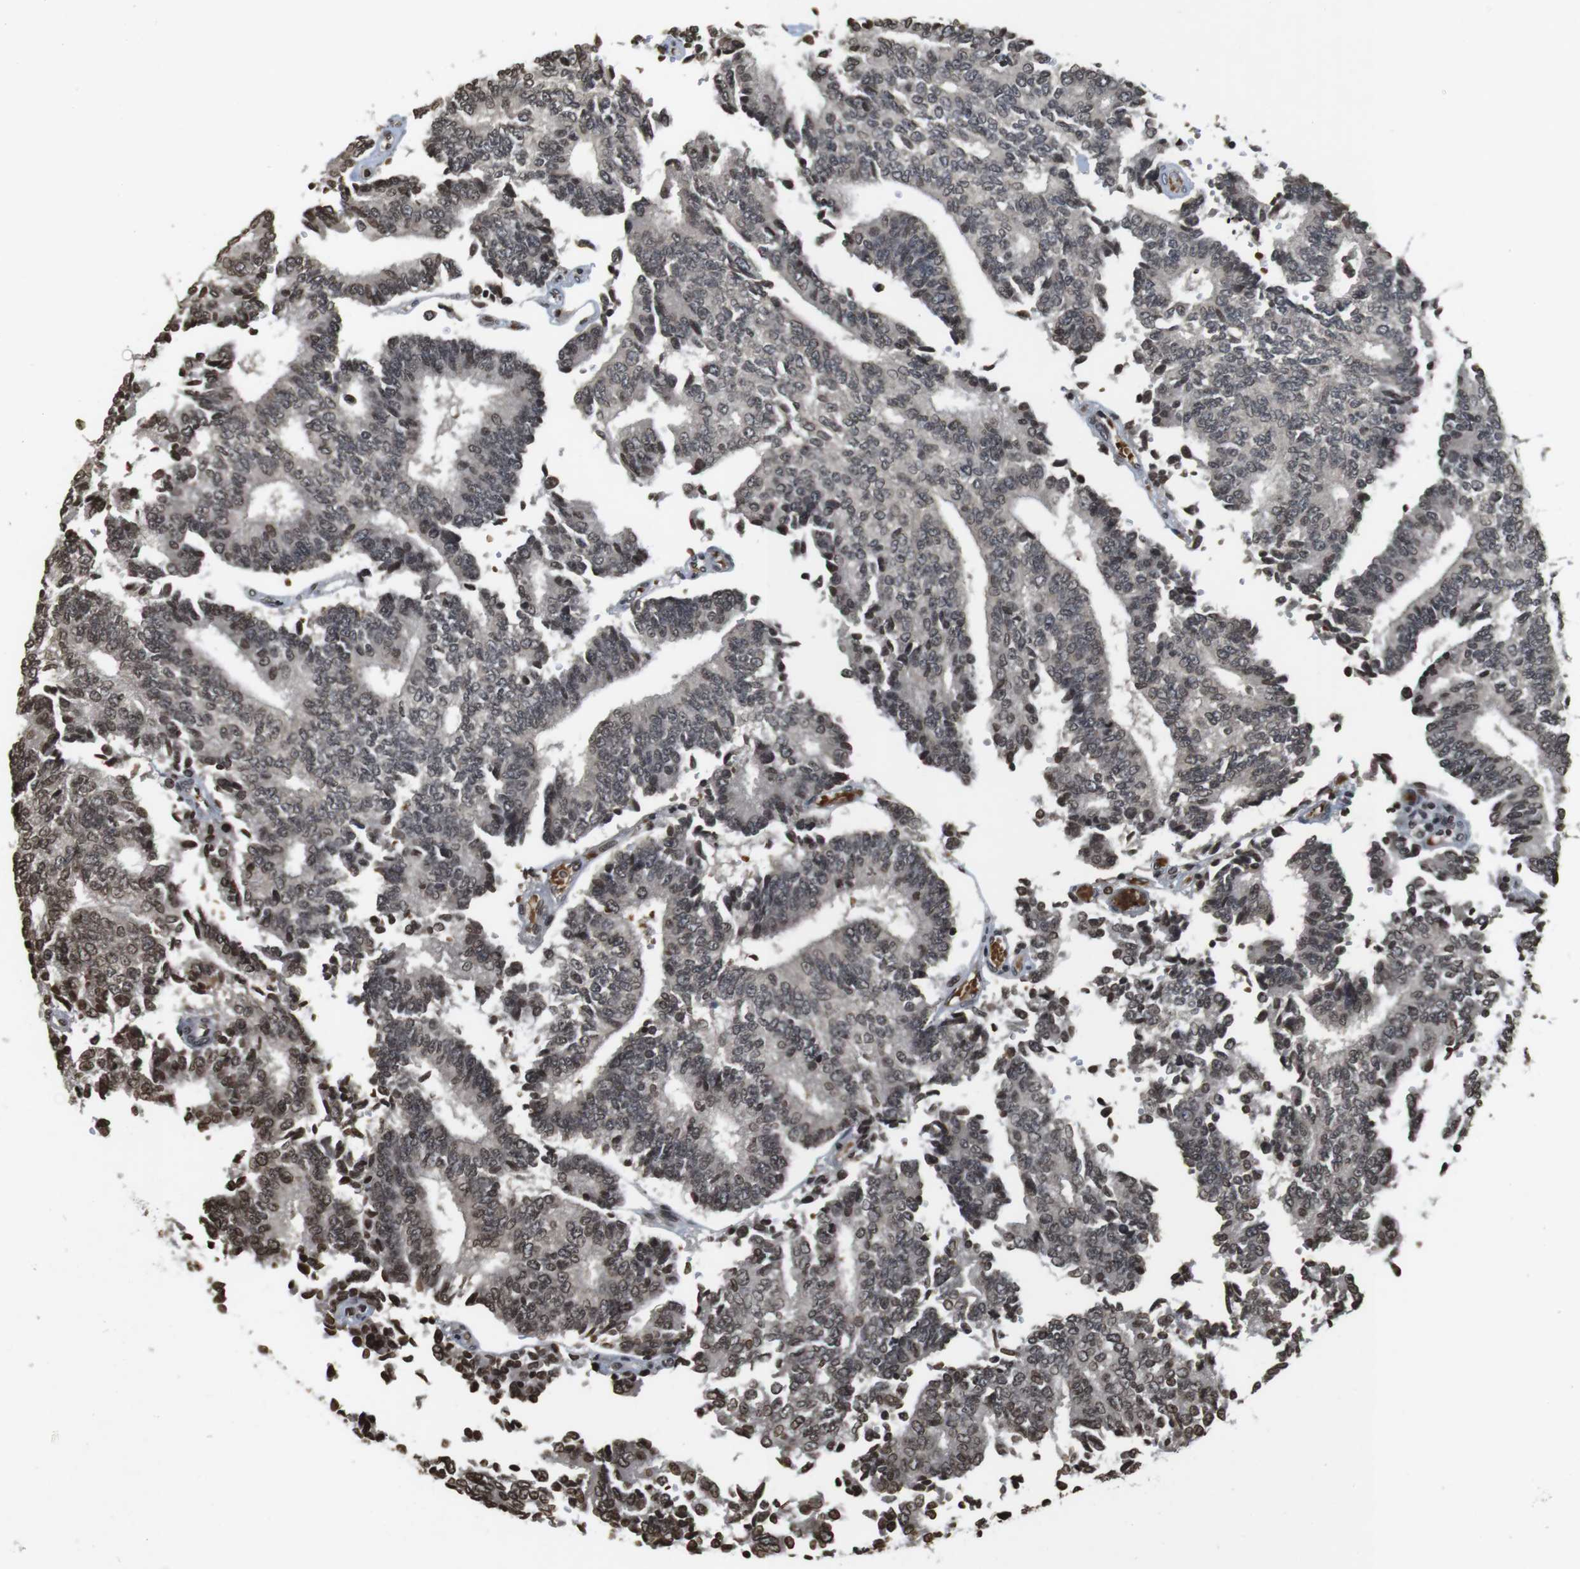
{"staining": {"intensity": "moderate", "quantity": ">75%", "location": "cytoplasmic/membranous,nuclear"}, "tissue": "prostate cancer", "cell_type": "Tumor cells", "image_type": "cancer", "snomed": [{"axis": "morphology", "description": "Normal tissue, NOS"}, {"axis": "morphology", "description": "Adenocarcinoma, High grade"}, {"axis": "topography", "description": "Prostate"}, {"axis": "topography", "description": "Seminal veicle"}], "caption": "Protein expression analysis of prostate cancer (high-grade adenocarcinoma) demonstrates moderate cytoplasmic/membranous and nuclear staining in about >75% of tumor cells.", "gene": "FOXA3", "patient": {"sex": "male", "age": 55}}